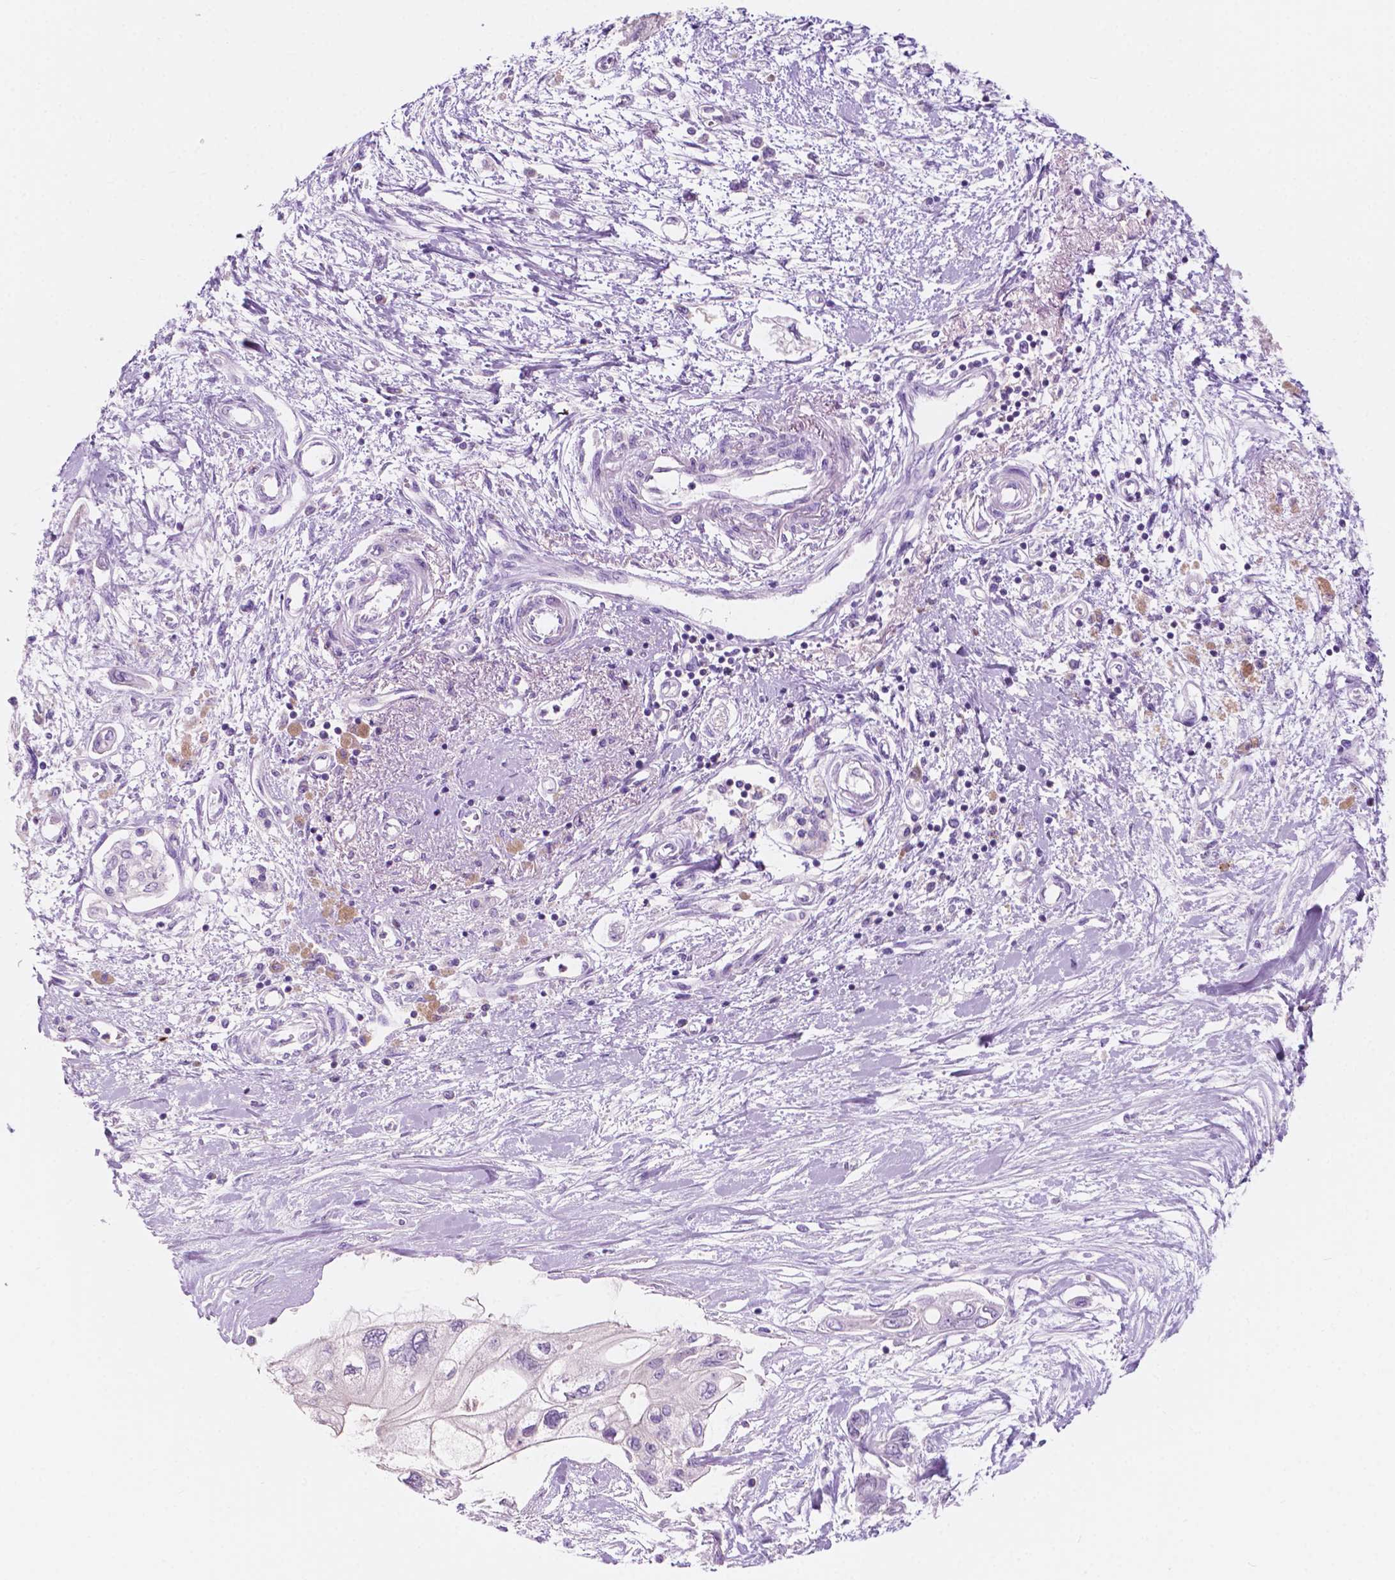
{"staining": {"intensity": "negative", "quantity": "none", "location": "none"}, "tissue": "pancreatic cancer", "cell_type": "Tumor cells", "image_type": "cancer", "snomed": [{"axis": "morphology", "description": "Adenocarcinoma, NOS"}, {"axis": "topography", "description": "Pancreas"}], "caption": "DAB immunohistochemical staining of human adenocarcinoma (pancreatic) displays no significant staining in tumor cells.", "gene": "SEMA4A", "patient": {"sex": "female", "age": 77}}